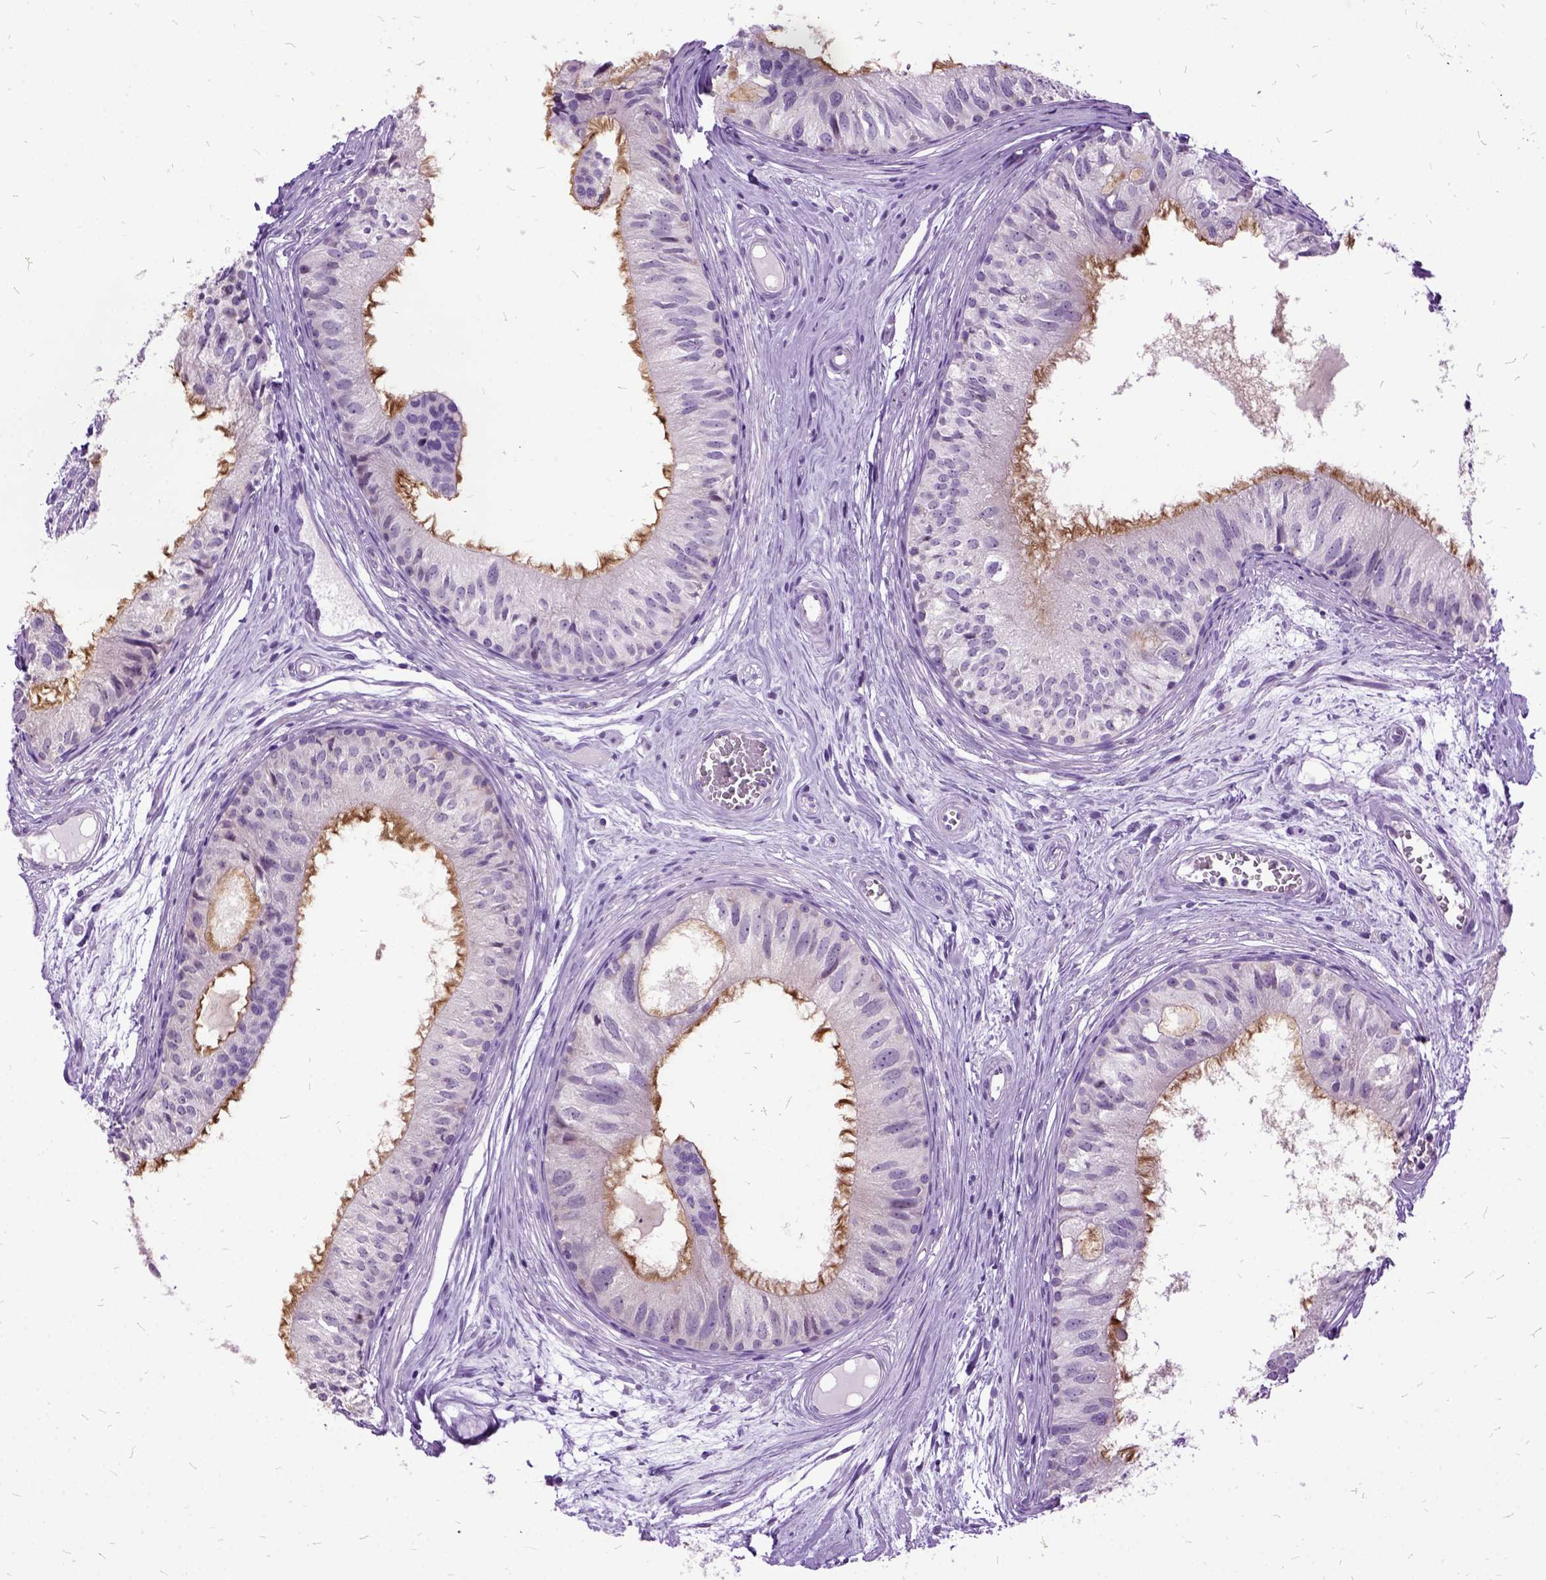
{"staining": {"intensity": "strong", "quantity": "<25%", "location": "cytoplasmic/membranous"}, "tissue": "epididymis", "cell_type": "Glandular cells", "image_type": "normal", "snomed": [{"axis": "morphology", "description": "Normal tissue, NOS"}, {"axis": "topography", "description": "Epididymis"}], "caption": "Human epididymis stained with a protein marker demonstrates strong staining in glandular cells.", "gene": "MME", "patient": {"sex": "male", "age": 25}}